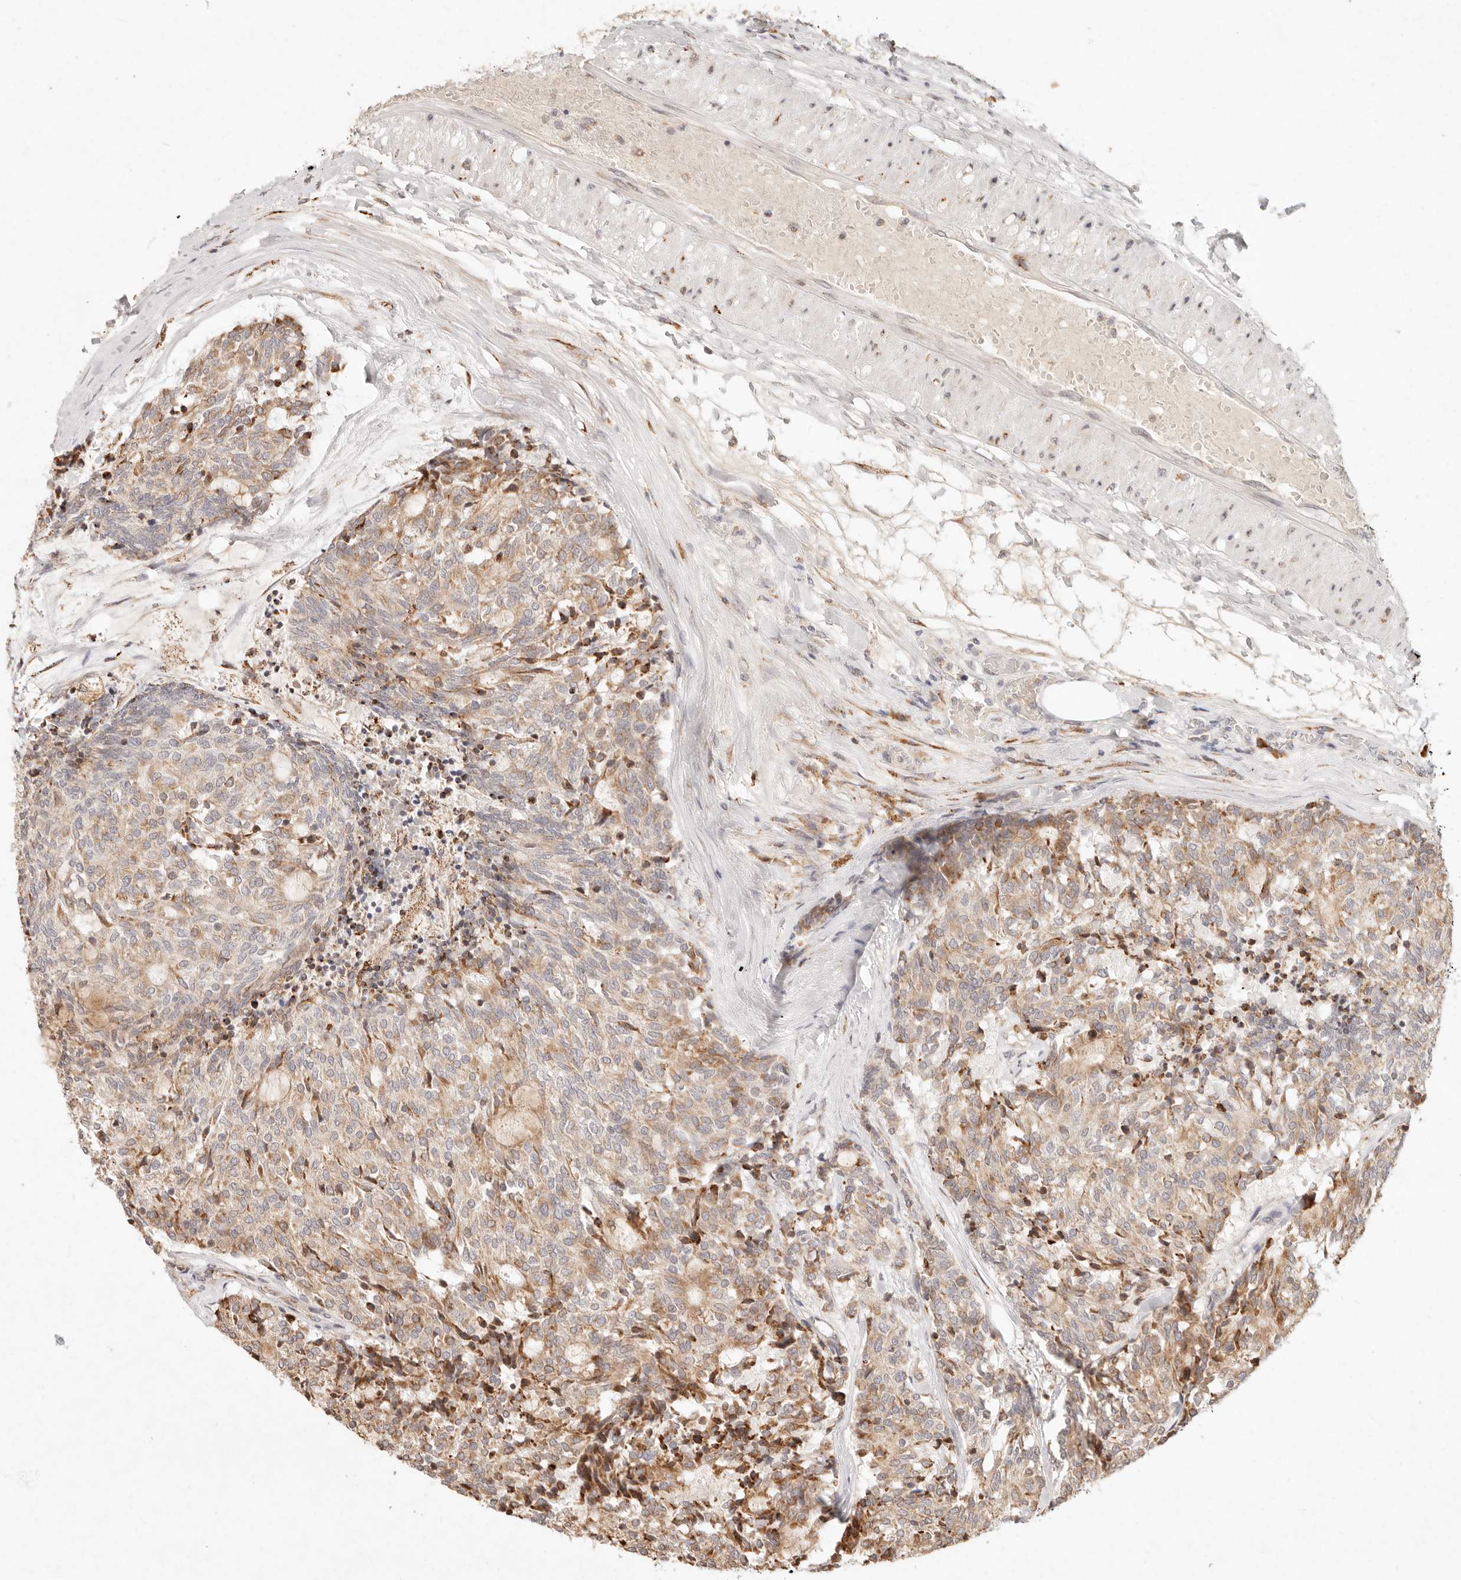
{"staining": {"intensity": "moderate", "quantity": ">75%", "location": "cytoplasmic/membranous"}, "tissue": "carcinoid", "cell_type": "Tumor cells", "image_type": "cancer", "snomed": [{"axis": "morphology", "description": "Carcinoid, malignant, NOS"}, {"axis": "topography", "description": "Pancreas"}], "caption": "Immunohistochemical staining of human carcinoid displays medium levels of moderate cytoplasmic/membranous protein positivity in approximately >75% of tumor cells. The staining was performed using DAB, with brown indicating positive protein expression. Nuclei are stained blue with hematoxylin.", "gene": "C1orf127", "patient": {"sex": "female", "age": 54}}